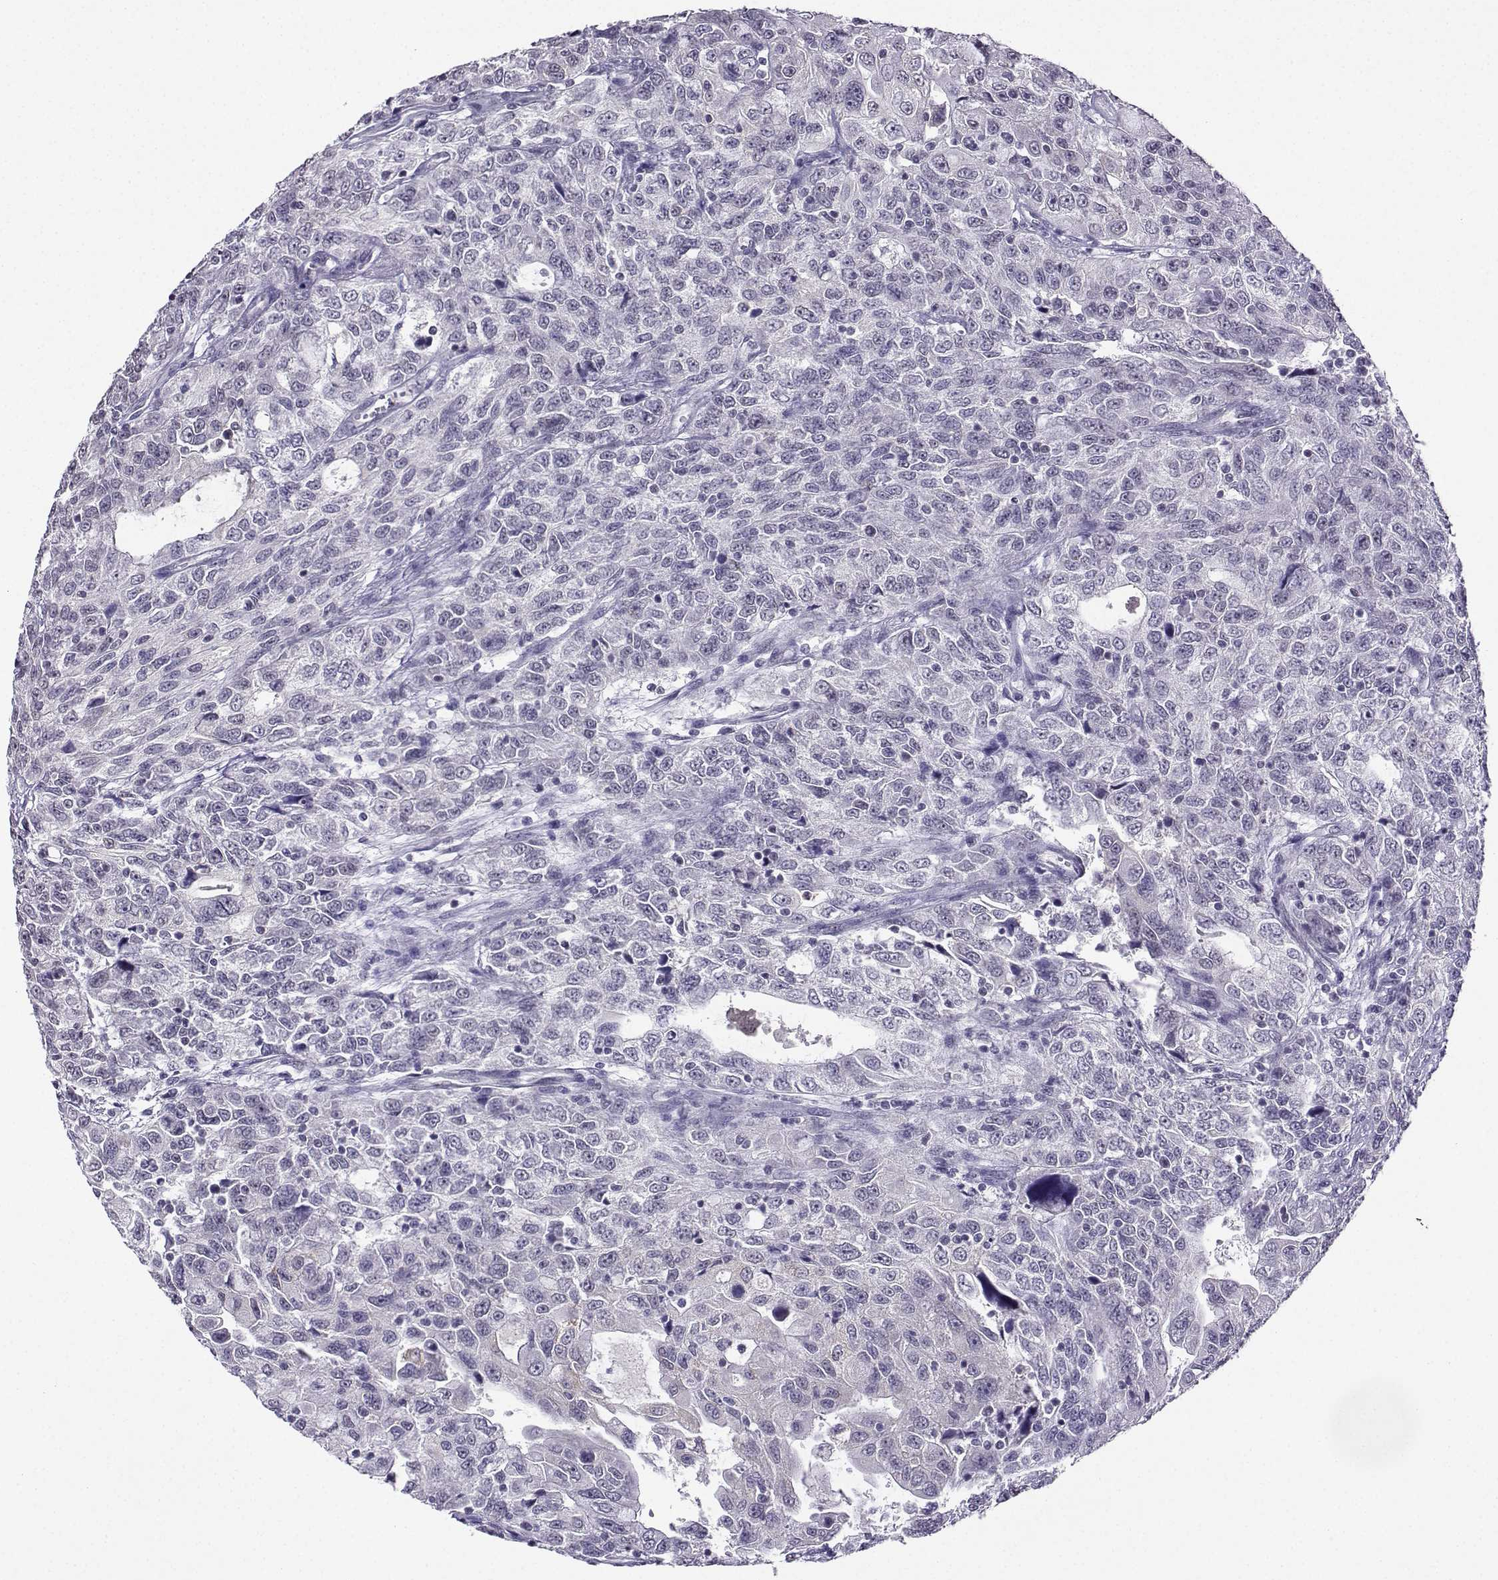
{"staining": {"intensity": "negative", "quantity": "none", "location": "none"}, "tissue": "urothelial cancer", "cell_type": "Tumor cells", "image_type": "cancer", "snomed": [{"axis": "morphology", "description": "Urothelial carcinoma, NOS"}, {"axis": "morphology", "description": "Urothelial carcinoma, High grade"}, {"axis": "topography", "description": "Urinary bladder"}], "caption": "Micrograph shows no significant protein staining in tumor cells of urothelial cancer. (DAB (3,3'-diaminobenzidine) immunohistochemistry (IHC) with hematoxylin counter stain).", "gene": "LRFN2", "patient": {"sex": "female", "age": 73}}